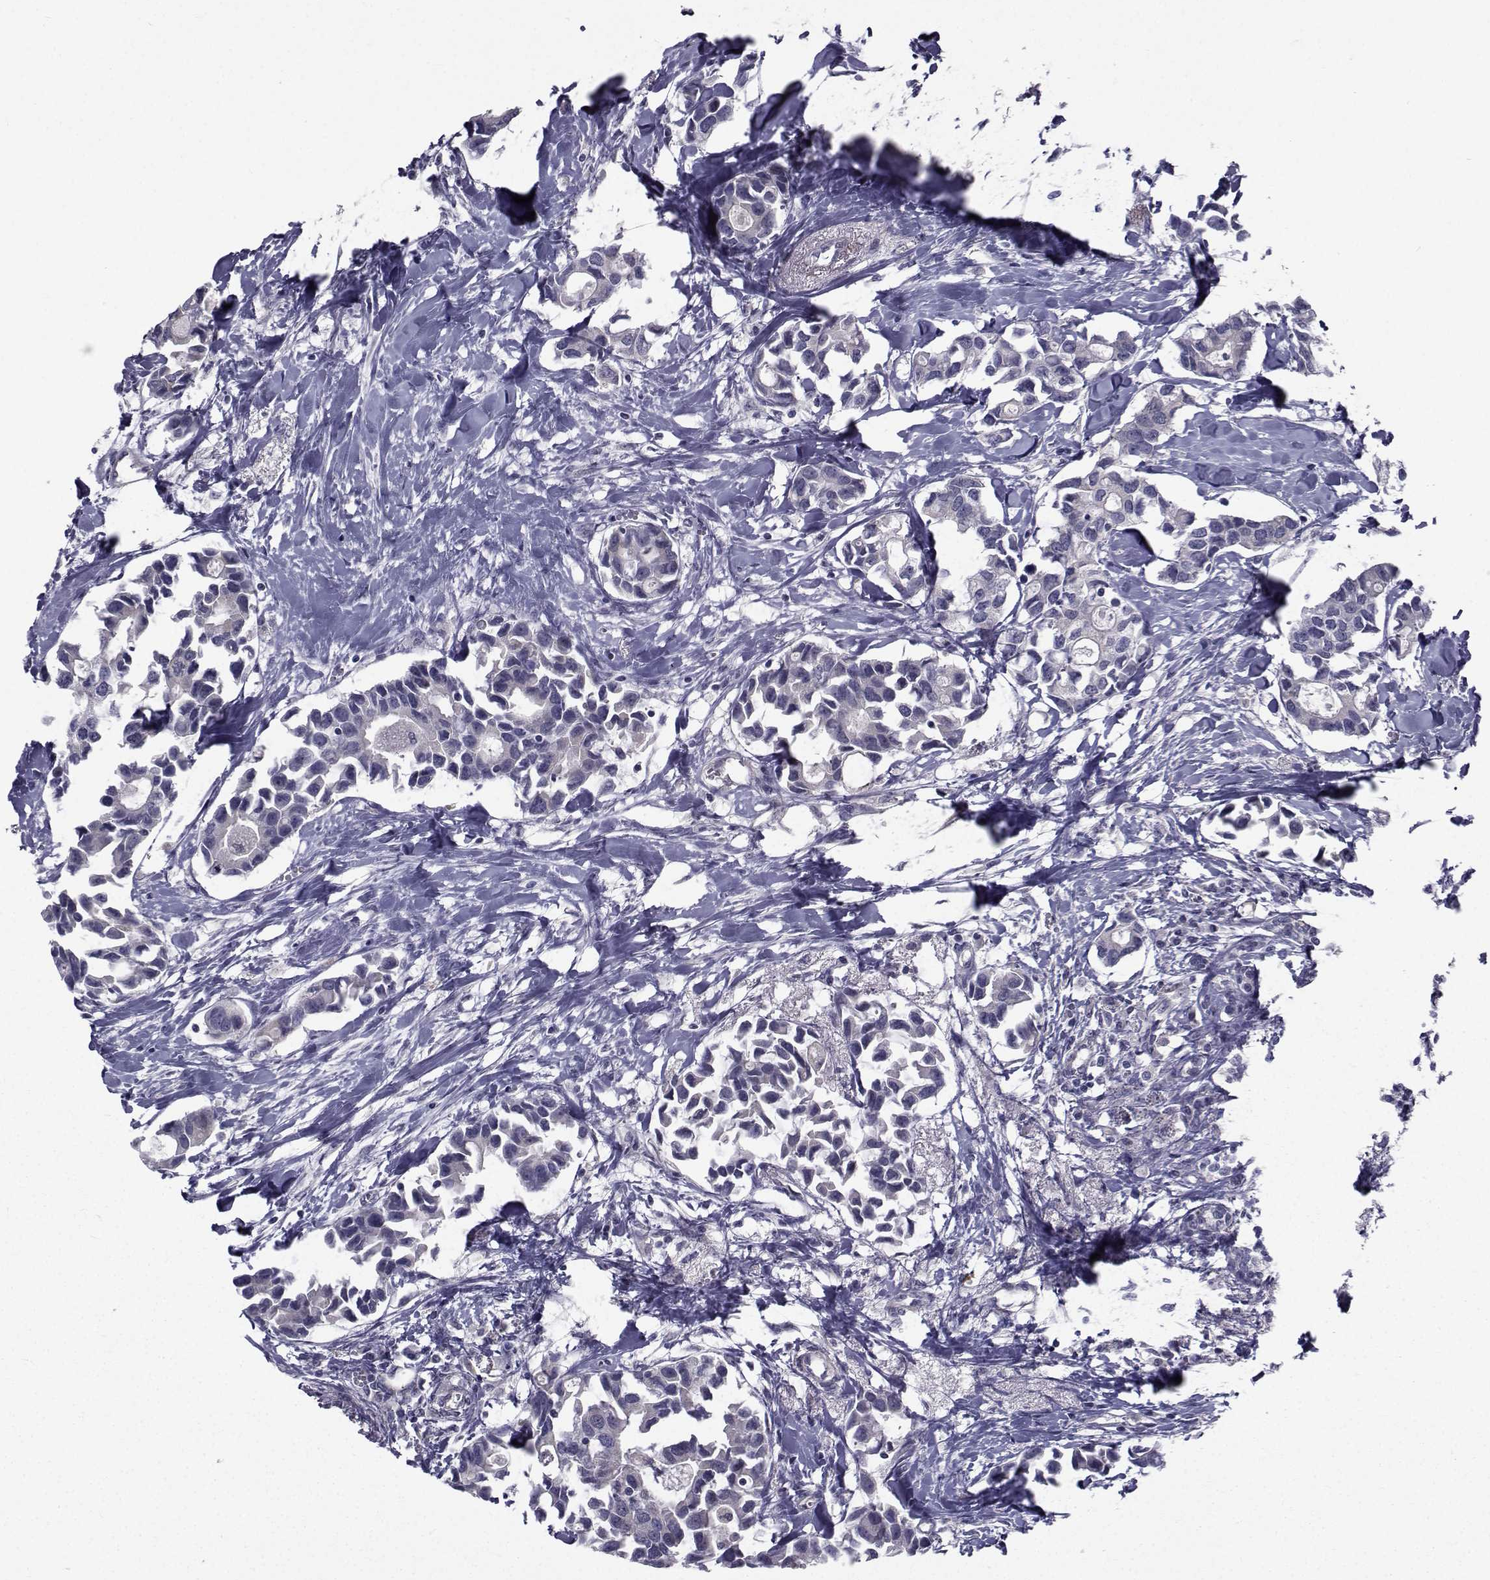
{"staining": {"intensity": "negative", "quantity": "none", "location": "none"}, "tissue": "breast cancer", "cell_type": "Tumor cells", "image_type": "cancer", "snomed": [{"axis": "morphology", "description": "Duct carcinoma"}, {"axis": "topography", "description": "Breast"}], "caption": "IHC micrograph of neoplastic tissue: breast invasive ductal carcinoma stained with DAB demonstrates no significant protein expression in tumor cells.", "gene": "CFAP74", "patient": {"sex": "female", "age": 83}}